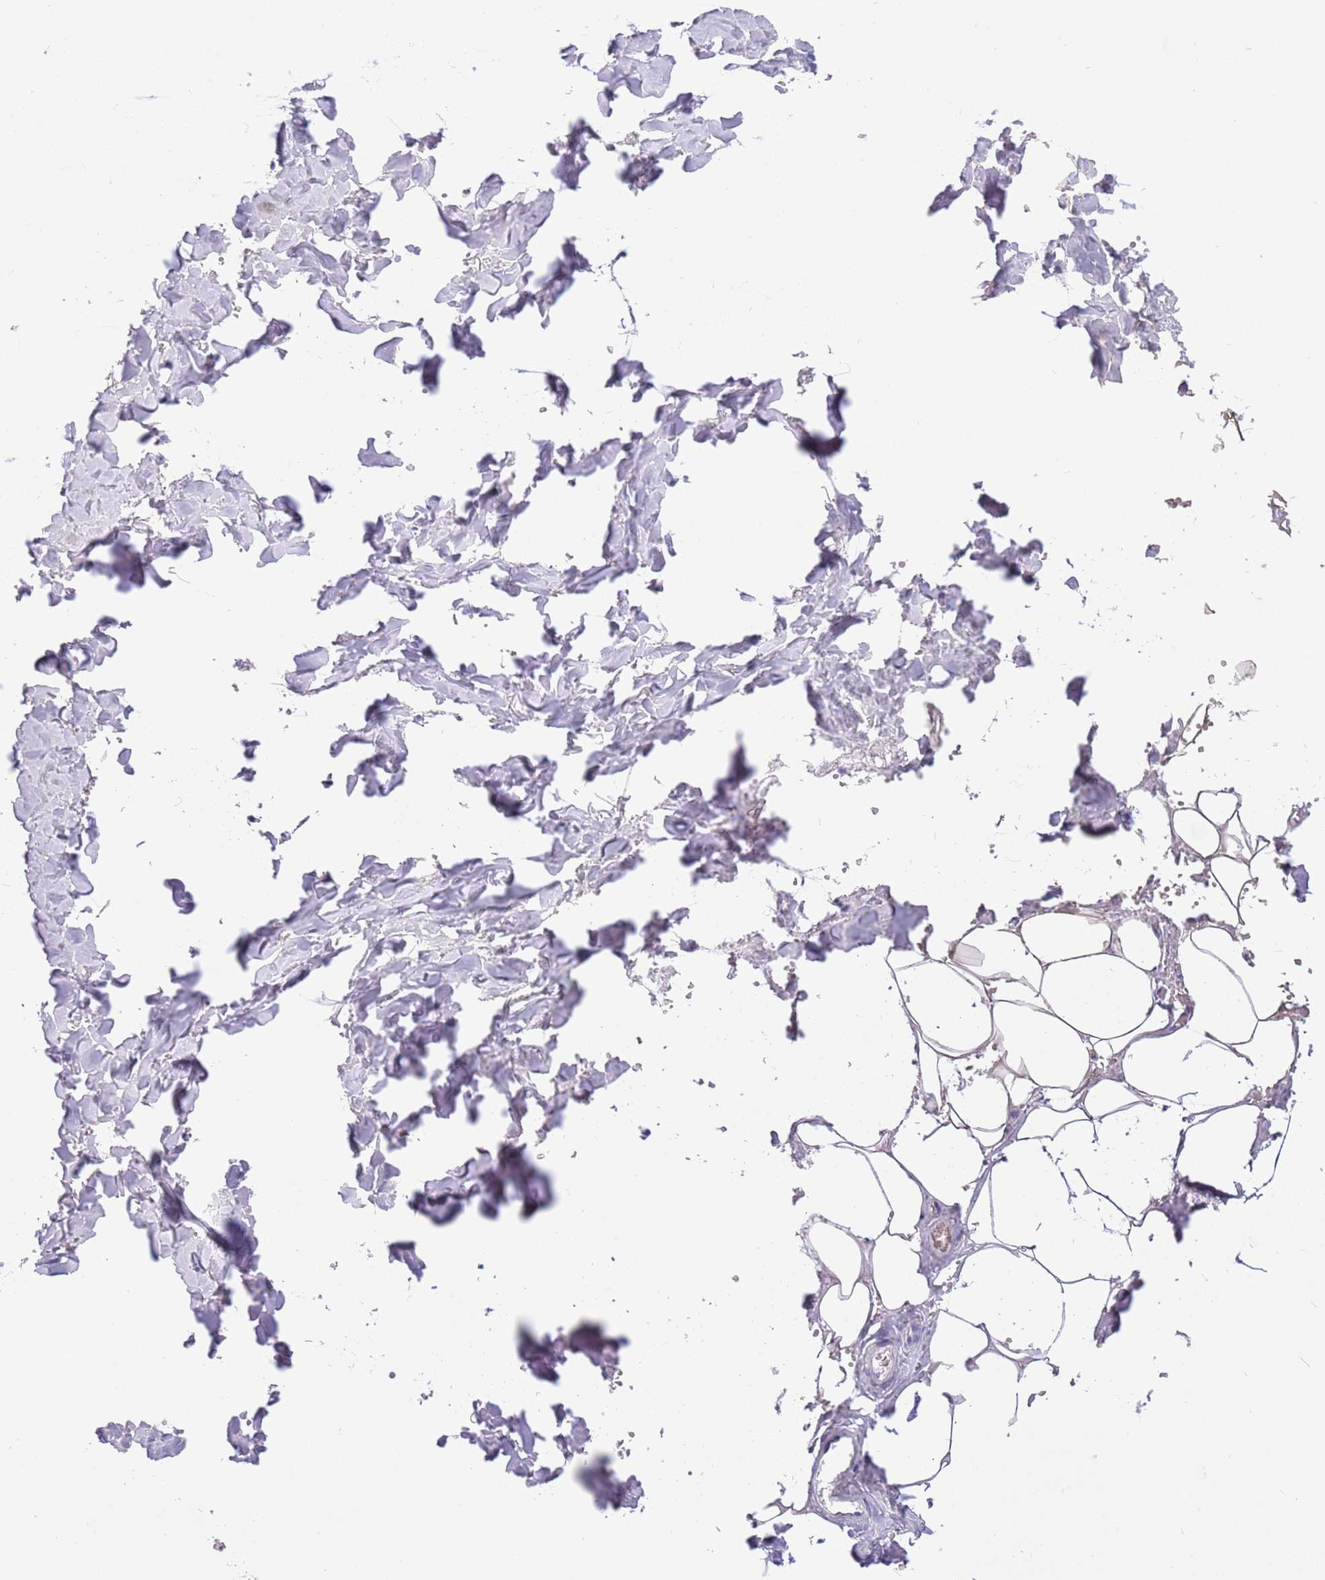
{"staining": {"intensity": "negative", "quantity": "none", "location": "none"}, "tissue": "adipose tissue", "cell_type": "Adipocytes", "image_type": "normal", "snomed": [{"axis": "morphology", "description": "Normal tissue, NOS"}, {"axis": "topography", "description": "Salivary gland"}, {"axis": "topography", "description": "Peripheral nerve tissue"}], "caption": "High magnification brightfield microscopy of unremarkable adipose tissue stained with DAB (brown) and counterstained with hematoxylin (blue): adipocytes show no significant expression. (Stains: DAB (3,3'-diaminobenzidine) IHC with hematoxylin counter stain, Microscopy: brightfield microscopy at high magnification).", "gene": "CPB1", "patient": {"sex": "male", "age": 38}}